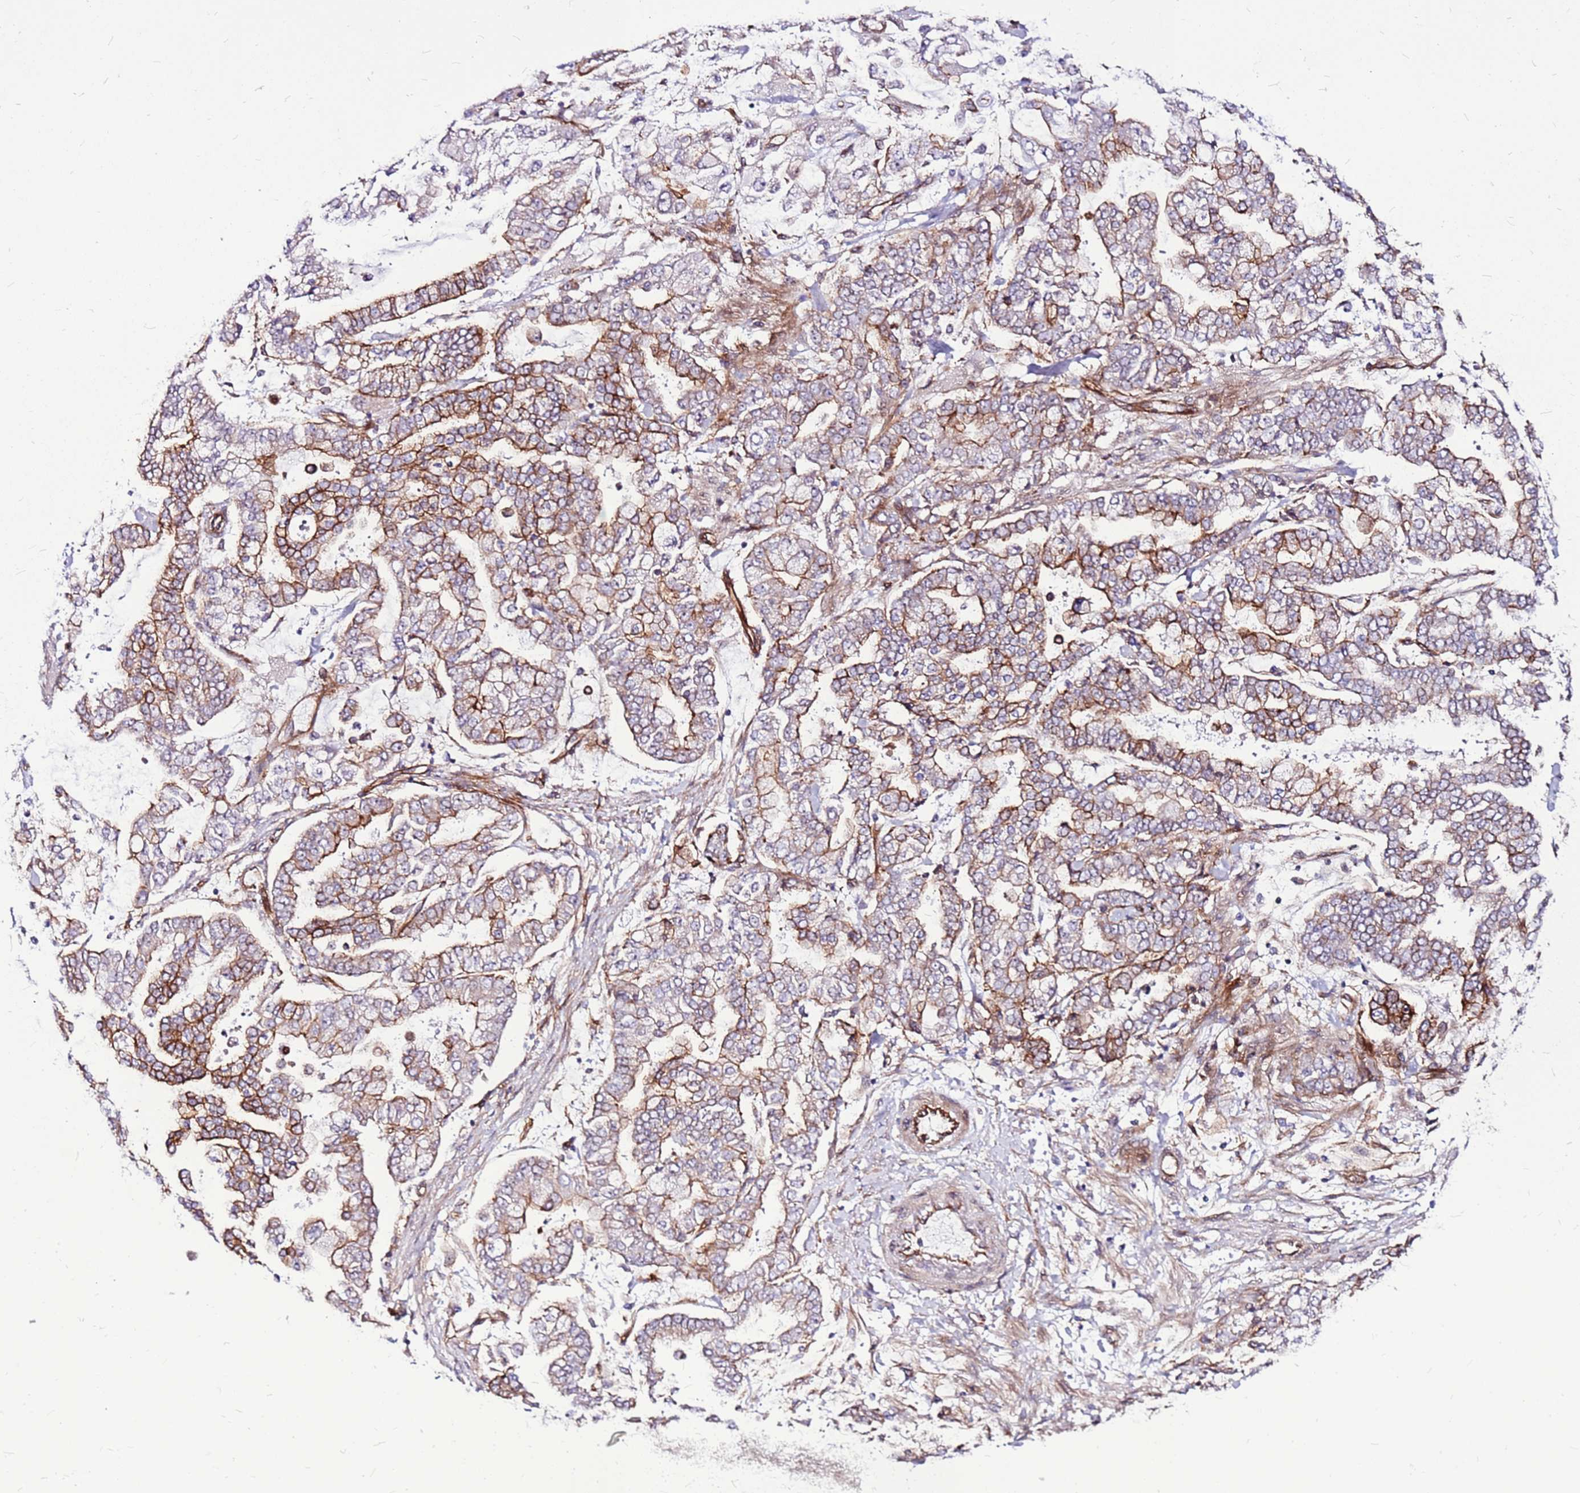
{"staining": {"intensity": "strong", "quantity": "25%-75%", "location": "cytoplasmic/membranous"}, "tissue": "stomach cancer", "cell_type": "Tumor cells", "image_type": "cancer", "snomed": [{"axis": "morphology", "description": "Normal tissue, NOS"}, {"axis": "morphology", "description": "Adenocarcinoma, NOS"}, {"axis": "topography", "description": "Stomach, upper"}, {"axis": "topography", "description": "Stomach"}], "caption": "High-power microscopy captured an immunohistochemistry micrograph of stomach cancer, revealing strong cytoplasmic/membranous expression in about 25%-75% of tumor cells.", "gene": "TOPAZ1", "patient": {"sex": "male", "age": 76}}